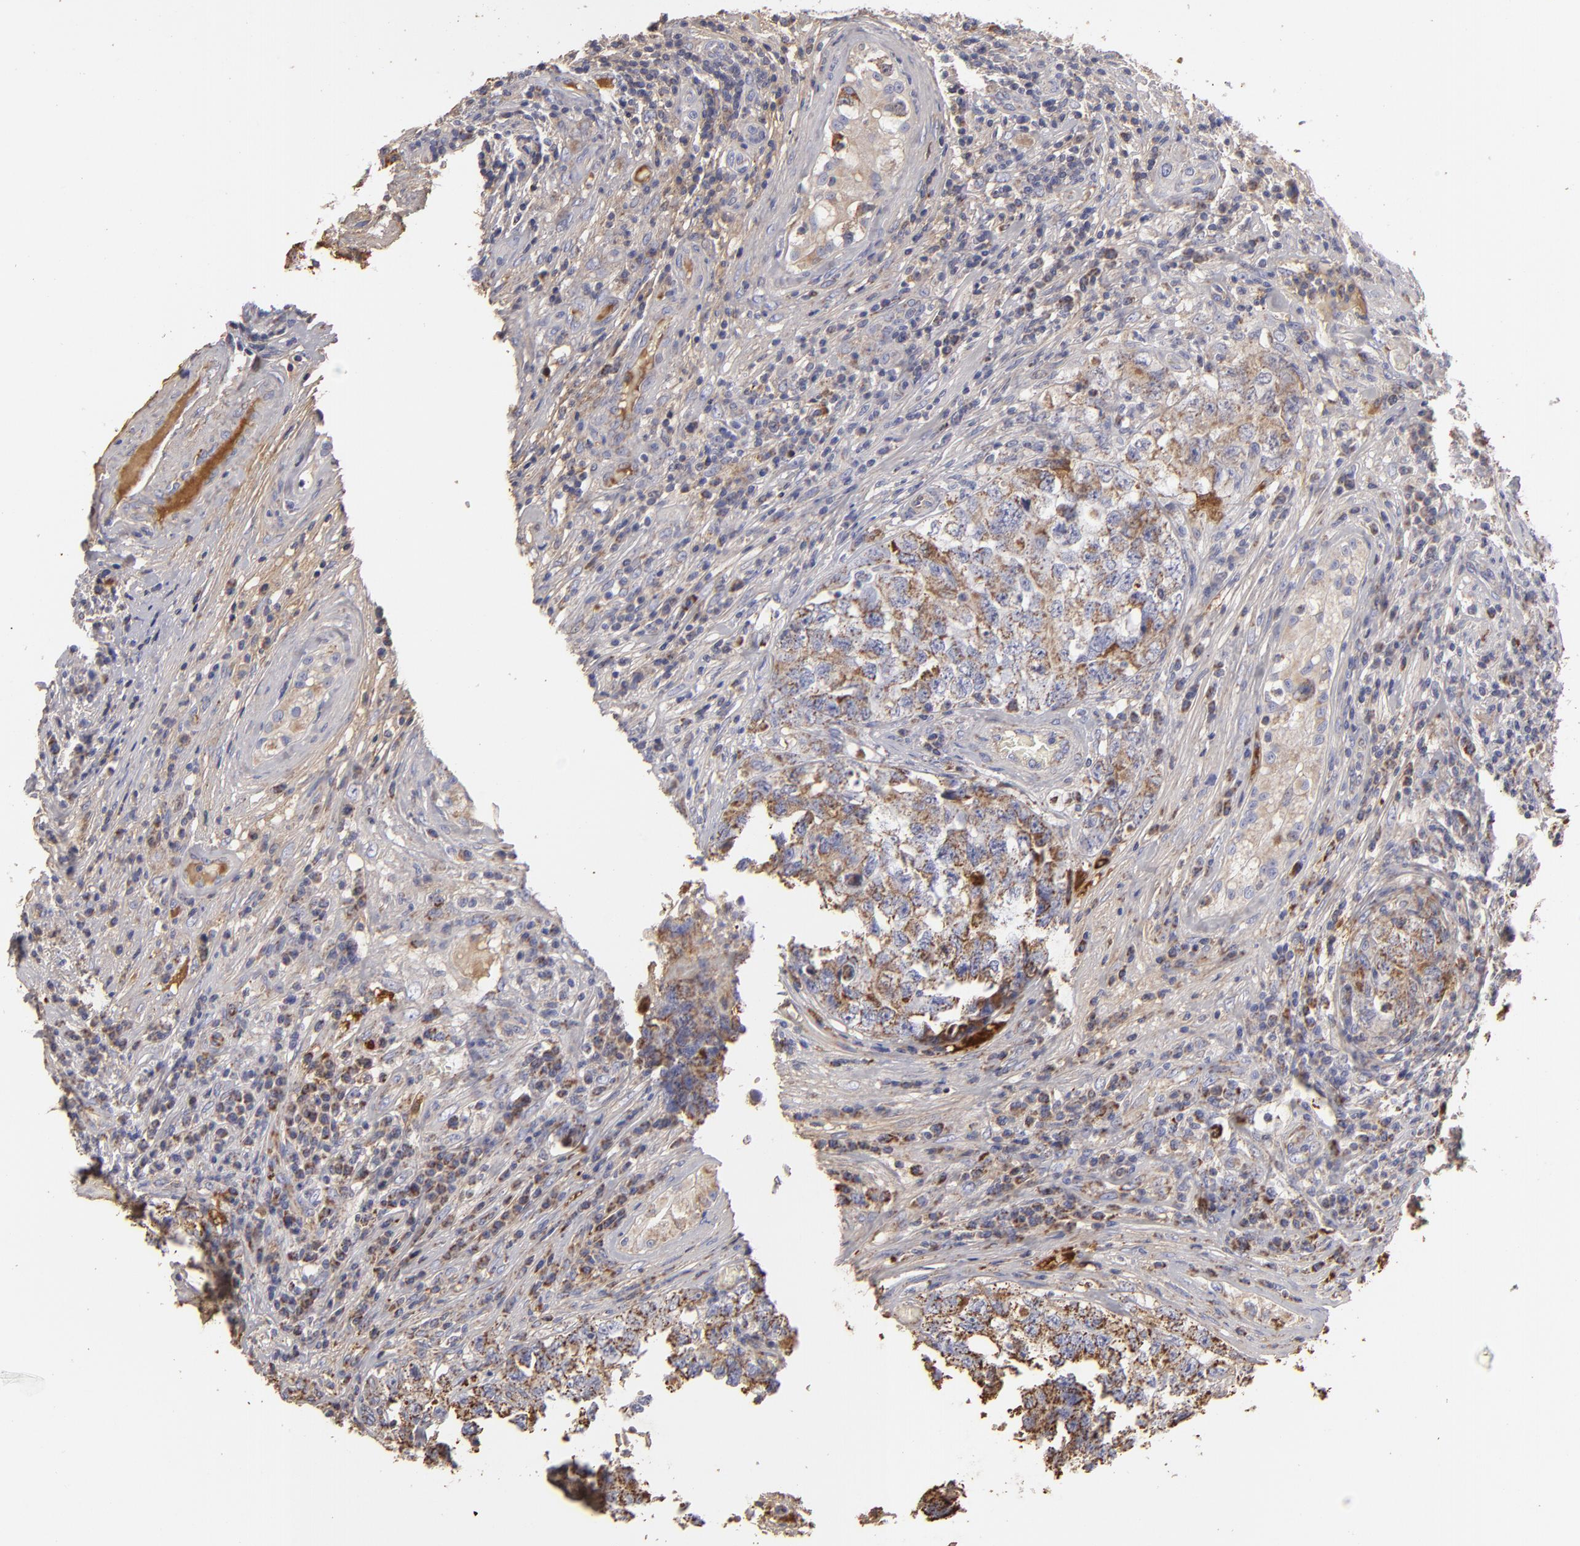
{"staining": {"intensity": "weak", "quantity": ">75%", "location": "cytoplasmic/membranous"}, "tissue": "testis cancer", "cell_type": "Tumor cells", "image_type": "cancer", "snomed": [{"axis": "morphology", "description": "Carcinoma, Embryonal, NOS"}, {"axis": "topography", "description": "Testis"}], "caption": "Human embryonal carcinoma (testis) stained for a protein (brown) displays weak cytoplasmic/membranous positive staining in approximately >75% of tumor cells.", "gene": "CFB", "patient": {"sex": "male", "age": 31}}